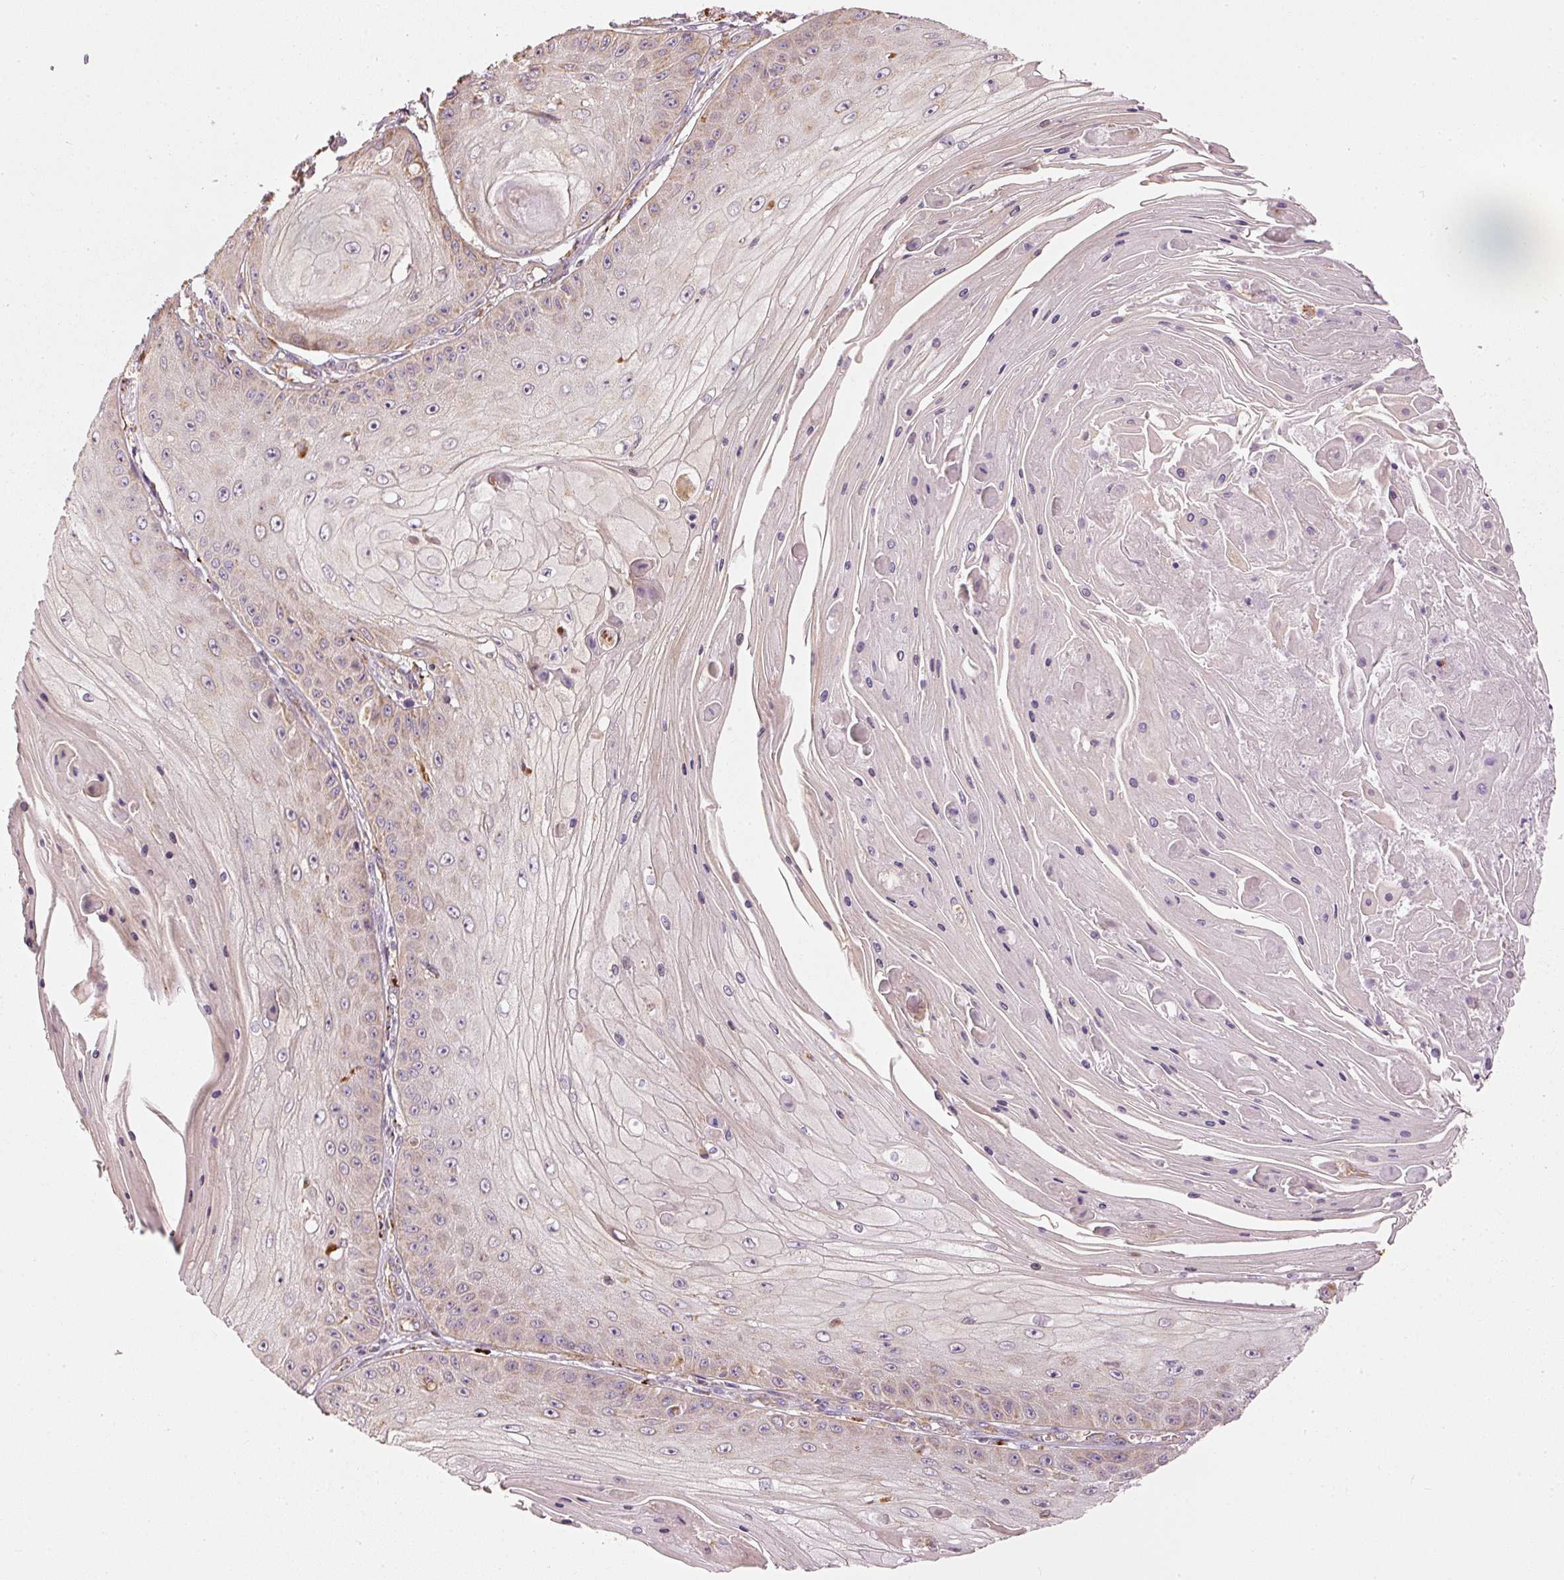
{"staining": {"intensity": "weak", "quantity": "<25%", "location": "cytoplasmic/membranous"}, "tissue": "skin cancer", "cell_type": "Tumor cells", "image_type": "cancer", "snomed": [{"axis": "morphology", "description": "Squamous cell carcinoma, NOS"}, {"axis": "topography", "description": "Skin"}], "caption": "There is no significant expression in tumor cells of squamous cell carcinoma (skin).", "gene": "MTHFD1L", "patient": {"sex": "male", "age": 70}}